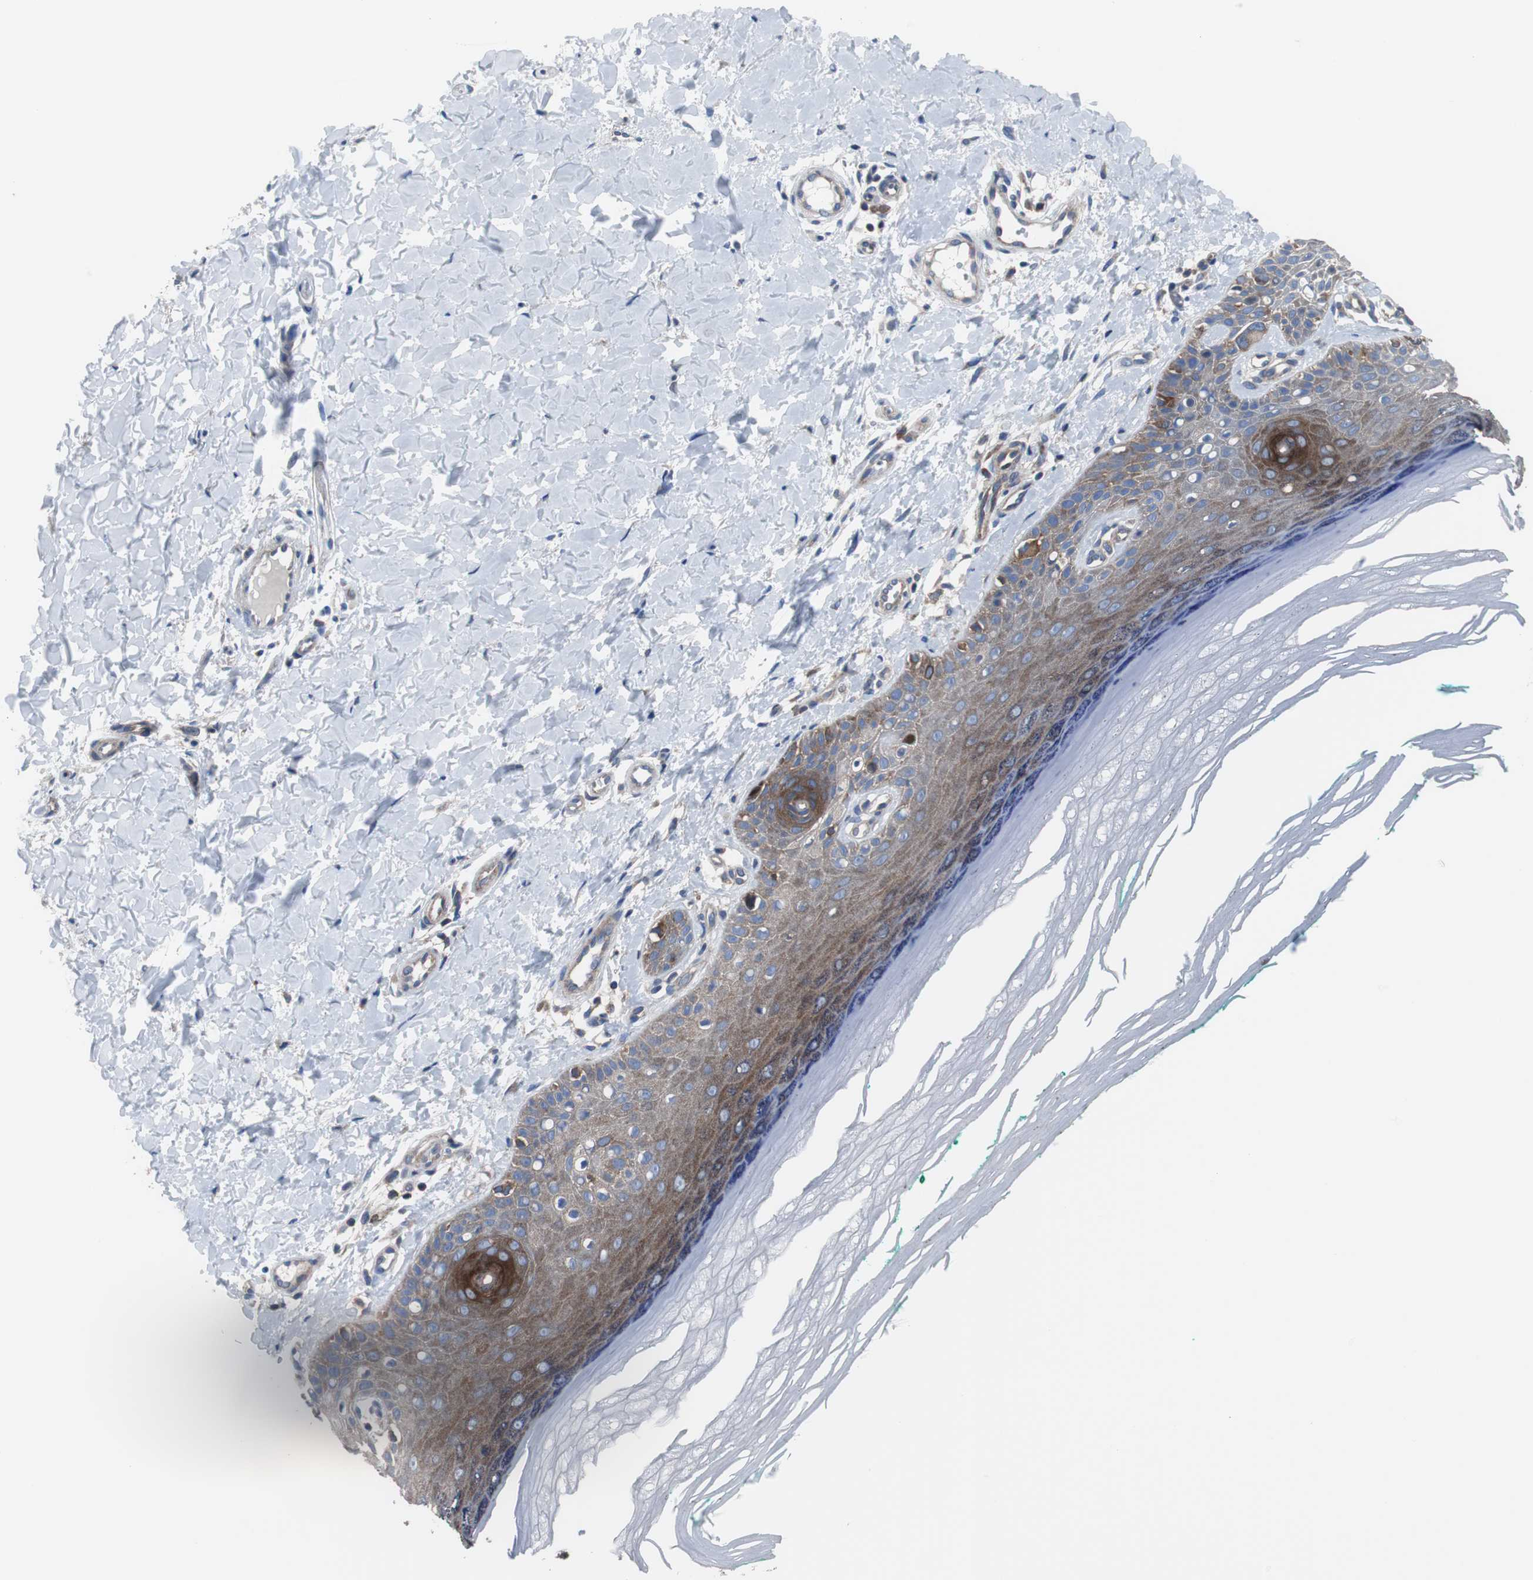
{"staining": {"intensity": "negative", "quantity": "none", "location": "none"}, "tissue": "skin", "cell_type": "Fibroblasts", "image_type": "normal", "snomed": [{"axis": "morphology", "description": "Normal tissue, NOS"}, {"axis": "topography", "description": "Skin"}], "caption": "Immunohistochemistry (IHC) image of unremarkable skin stained for a protein (brown), which demonstrates no expression in fibroblasts.", "gene": "BRAF", "patient": {"sex": "male", "age": 26}}